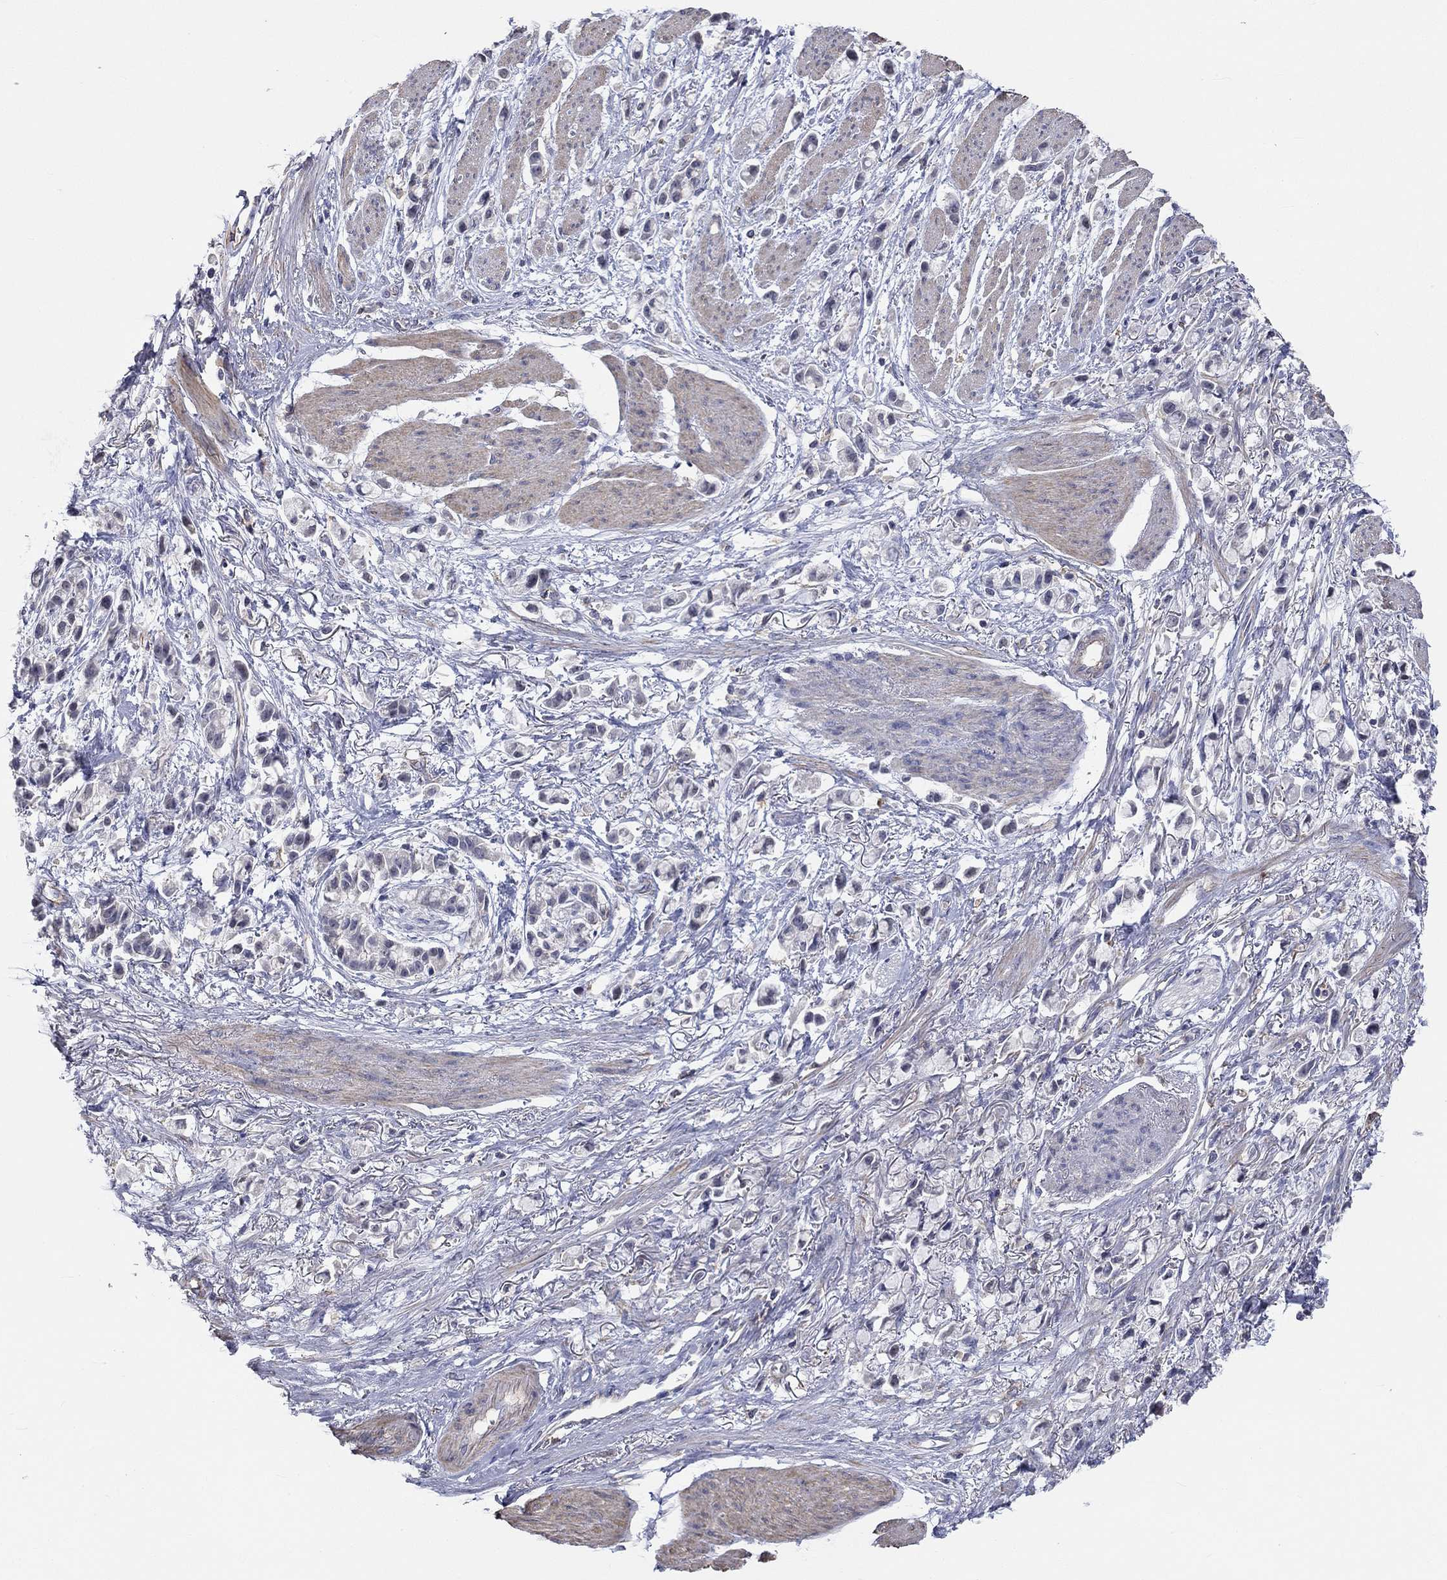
{"staining": {"intensity": "negative", "quantity": "none", "location": "none"}, "tissue": "stomach cancer", "cell_type": "Tumor cells", "image_type": "cancer", "snomed": [{"axis": "morphology", "description": "Adenocarcinoma, NOS"}, {"axis": "topography", "description": "Stomach"}], "caption": "Stomach cancer was stained to show a protein in brown. There is no significant expression in tumor cells.", "gene": "PCDHGA10", "patient": {"sex": "female", "age": 81}}